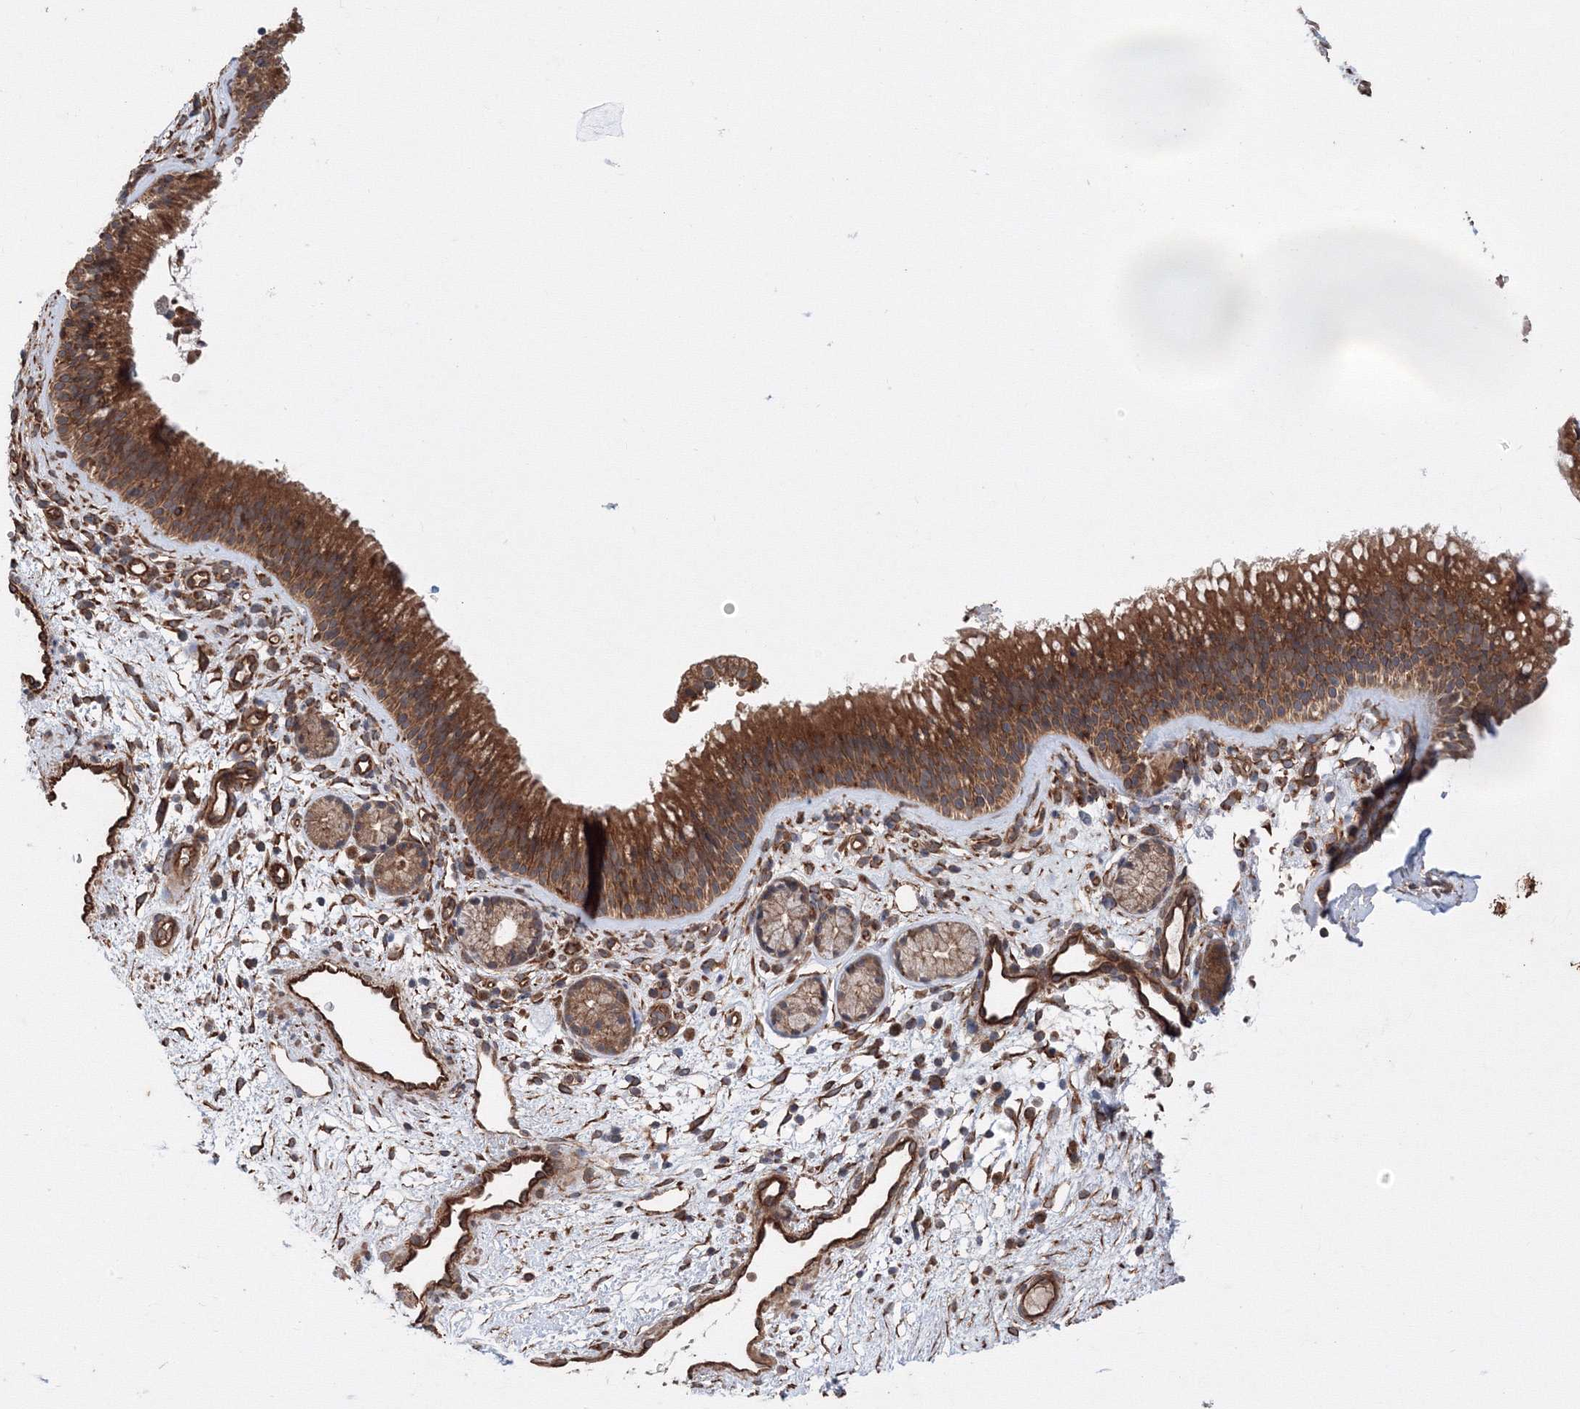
{"staining": {"intensity": "moderate", "quantity": ">75%", "location": "cytoplasmic/membranous"}, "tissue": "nasopharynx", "cell_type": "Respiratory epithelial cells", "image_type": "normal", "snomed": [{"axis": "morphology", "description": "Normal tissue, NOS"}, {"axis": "morphology", "description": "Inflammation, NOS"}, {"axis": "morphology", "description": "Malignant melanoma, Metastatic site"}, {"axis": "topography", "description": "Nasopharynx"}], "caption": "Immunohistochemical staining of benign human nasopharynx displays medium levels of moderate cytoplasmic/membranous positivity in about >75% of respiratory epithelial cells.", "gene": "ATG3", "patient": {"sex": "male", "age": 70}}